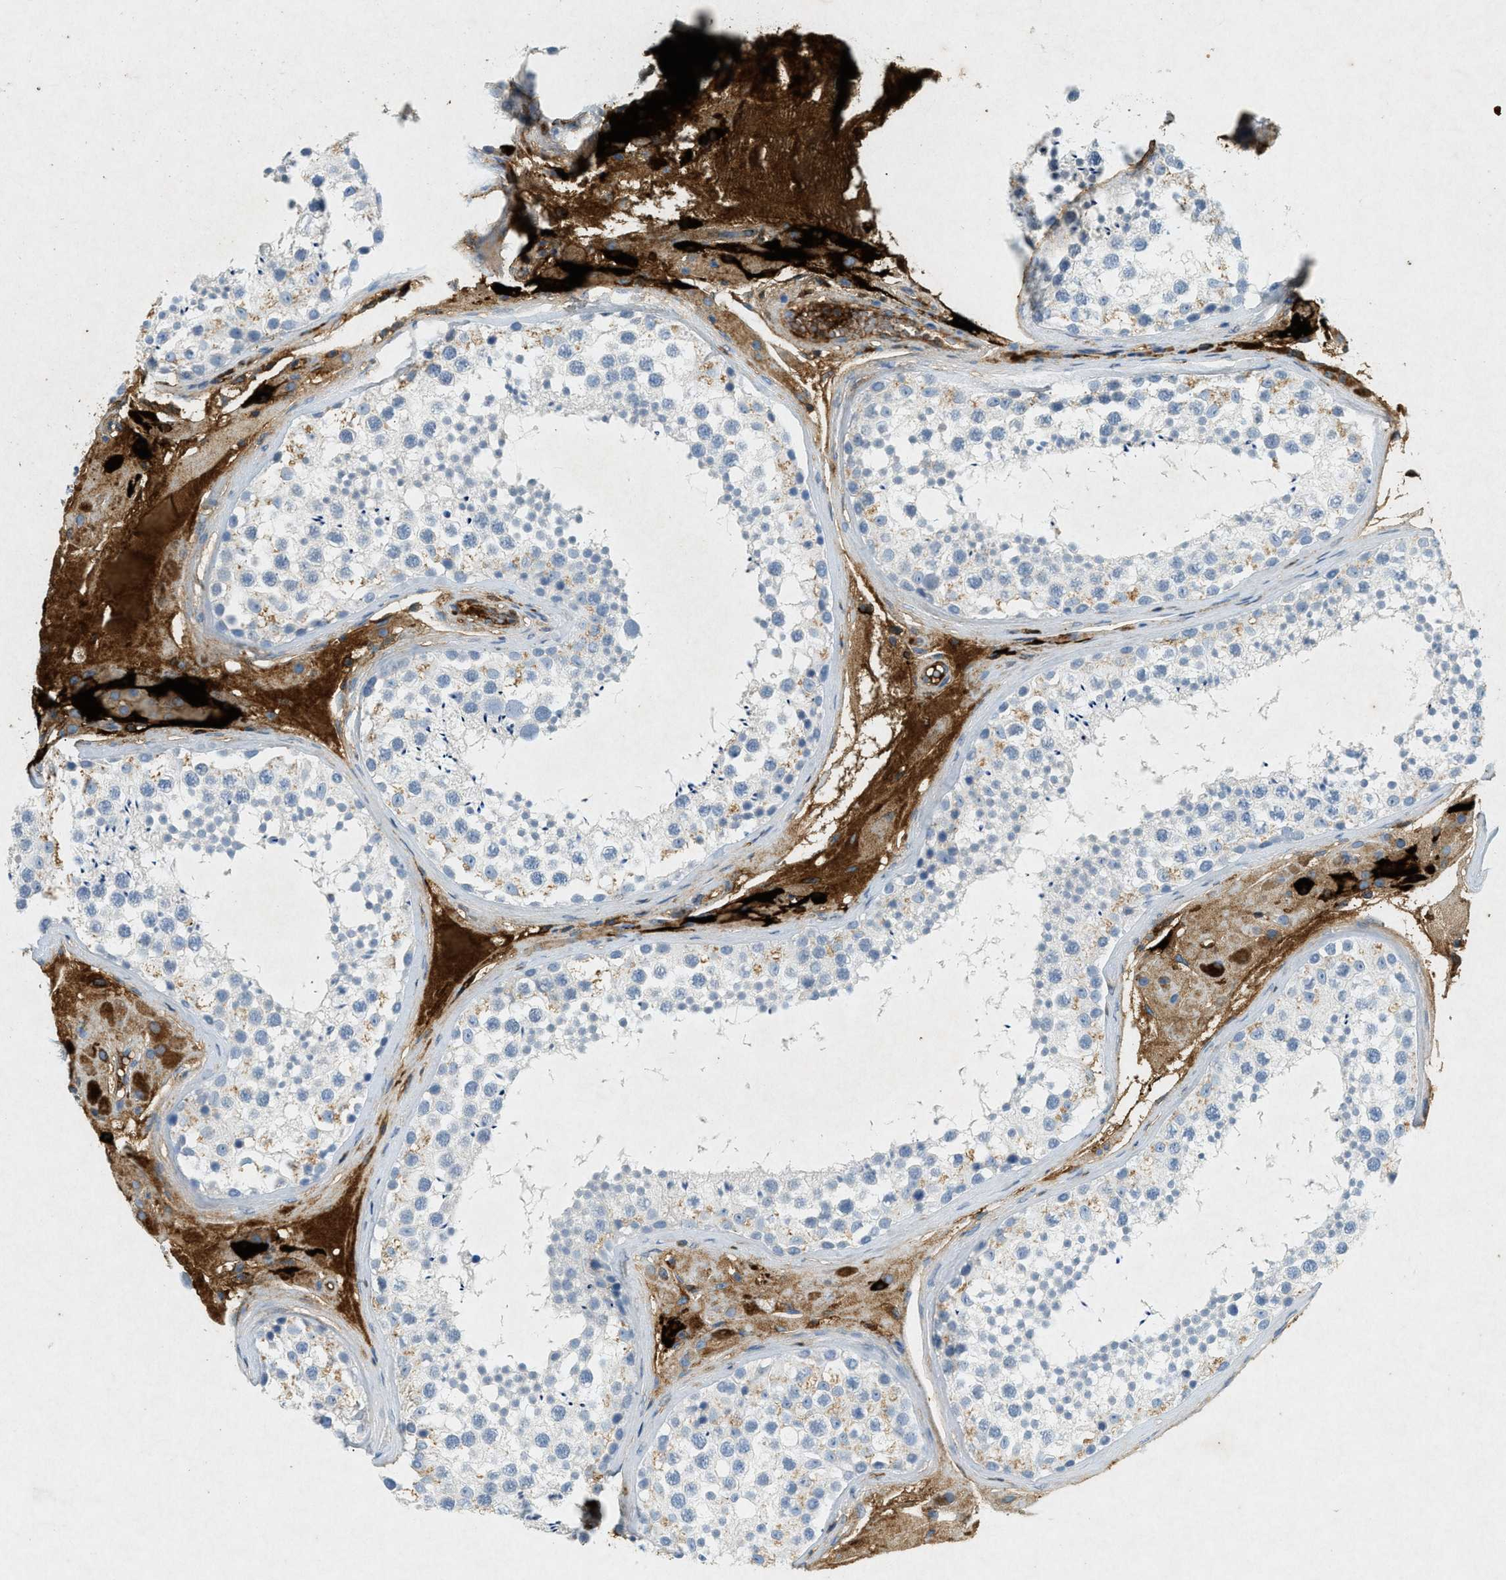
{"staining": {"intensity": "weak", "quantity": "25%-75%", "location": "cytoplasmic/membranous,nuclear"}, "tissue": "testis", "cell_type": "Cells in seminiferous ducts", "image_type": "normal", "snomed": [{"axis": "morphology", "description": "Normal tissue, NOS"}, {"axis": "topography", "description": "Testis"}], "caption": "Immunohistochemical staining of benign testis displays low levels of weak cytoplasmic/membranous,nuclear expression in approximately 25%-75% of cells in seminiferous ducts.", "gene": "F2", "patient": {"sex": "male", "age": 46}}